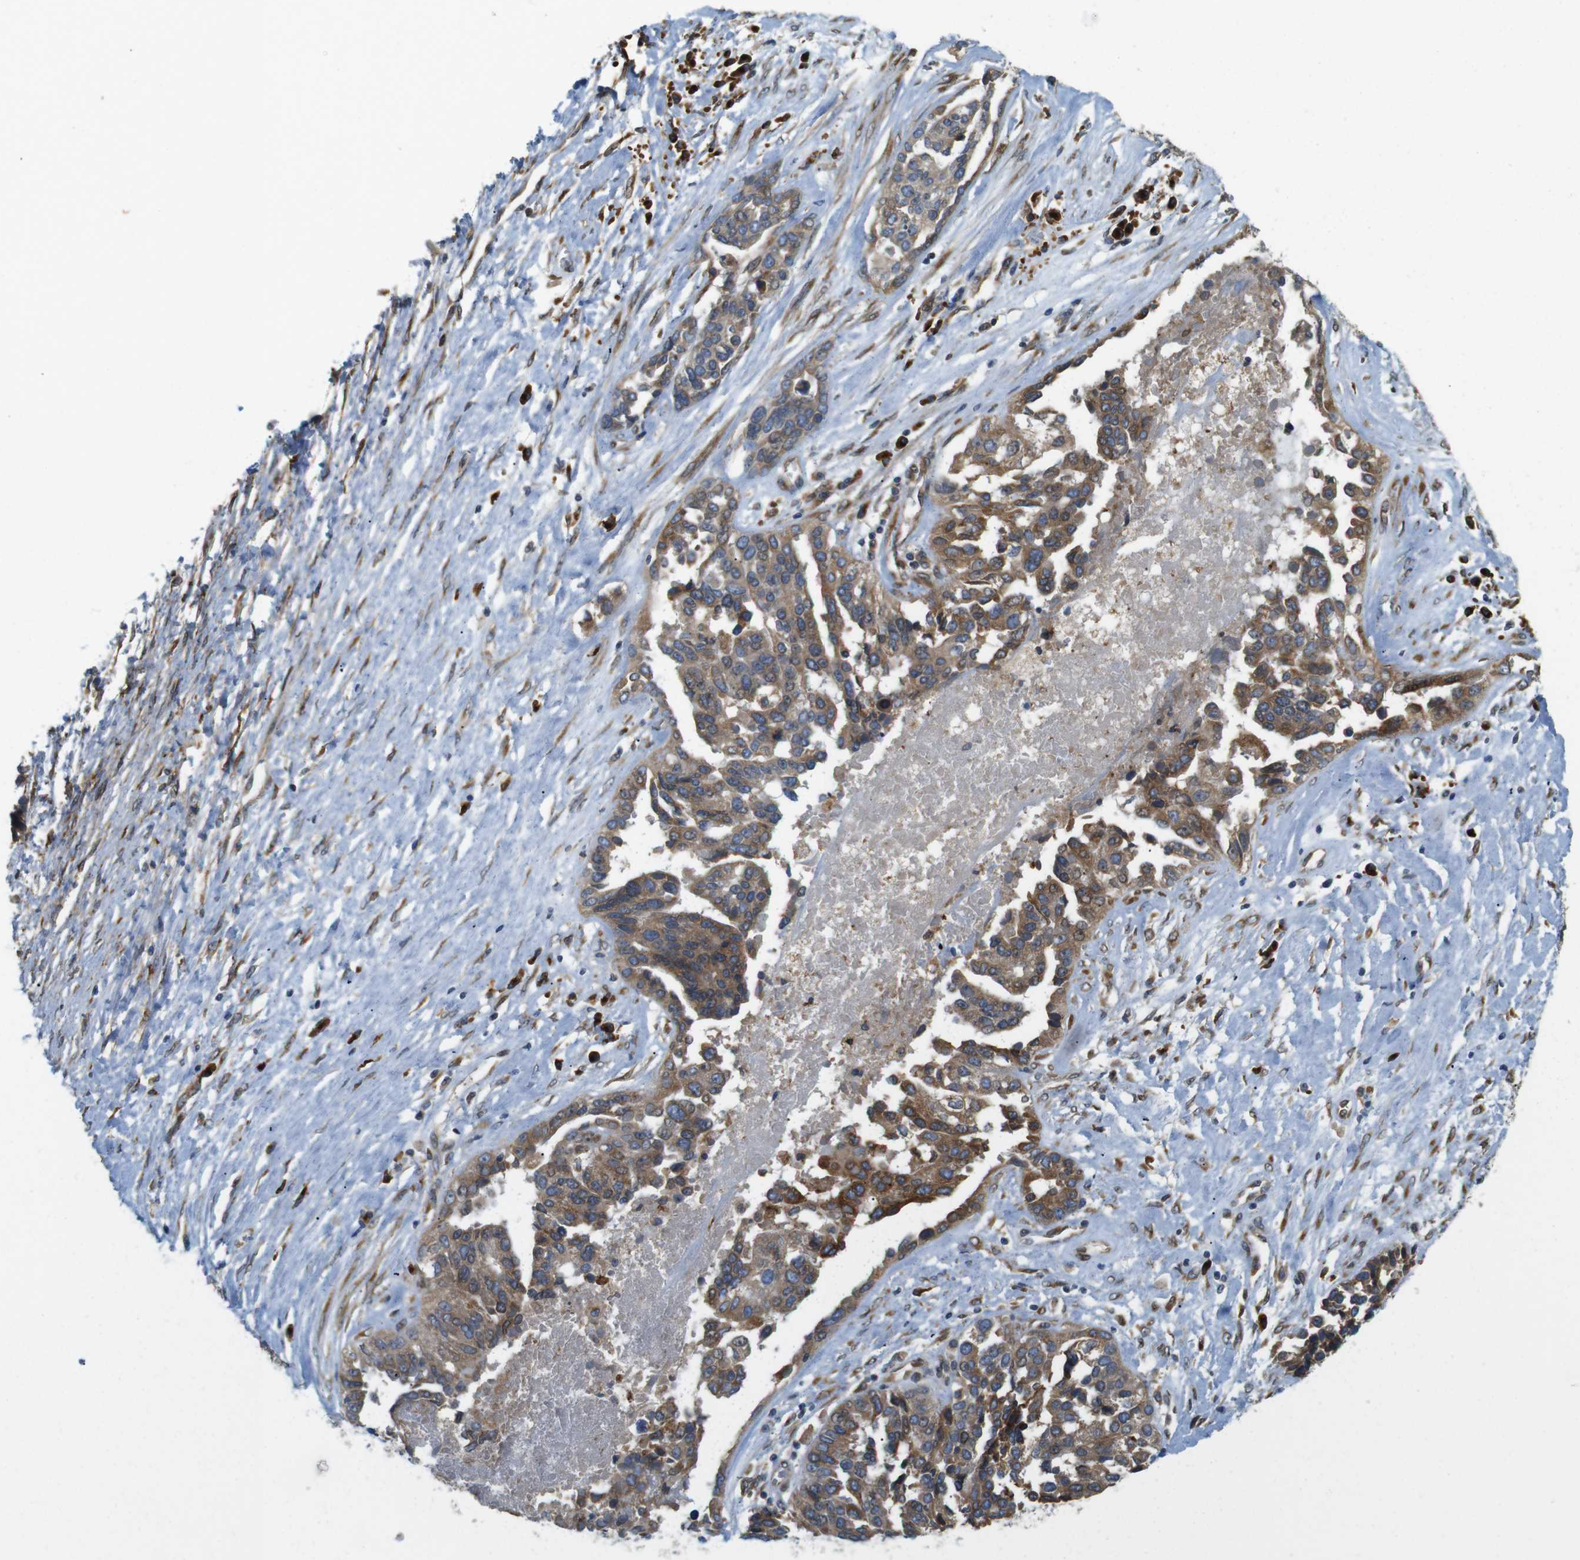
{"staining": {"intensity": "moderate", "quantity": ">75%", "location": "cytoplasmic/membranous"}, "tissue": "ovarian cancer", "cell_type": "Tumor cells", "image_type": "cancer", "snomed": [{"axis": "morphology", "description": "Cystadenocarcinoma, serous, NOS"}, {"axis": "topography", "description": "Ovary"}], "caption": "Human ovarian cancer (serous cystadenocarcinoma) stained with a brown dye exhibits moderate cytoplasmic/membranous positive positivity in approximately >75% of tumor cells.", "gene": "TMEM143", "patient": {"sex": "female", "age": 44}}